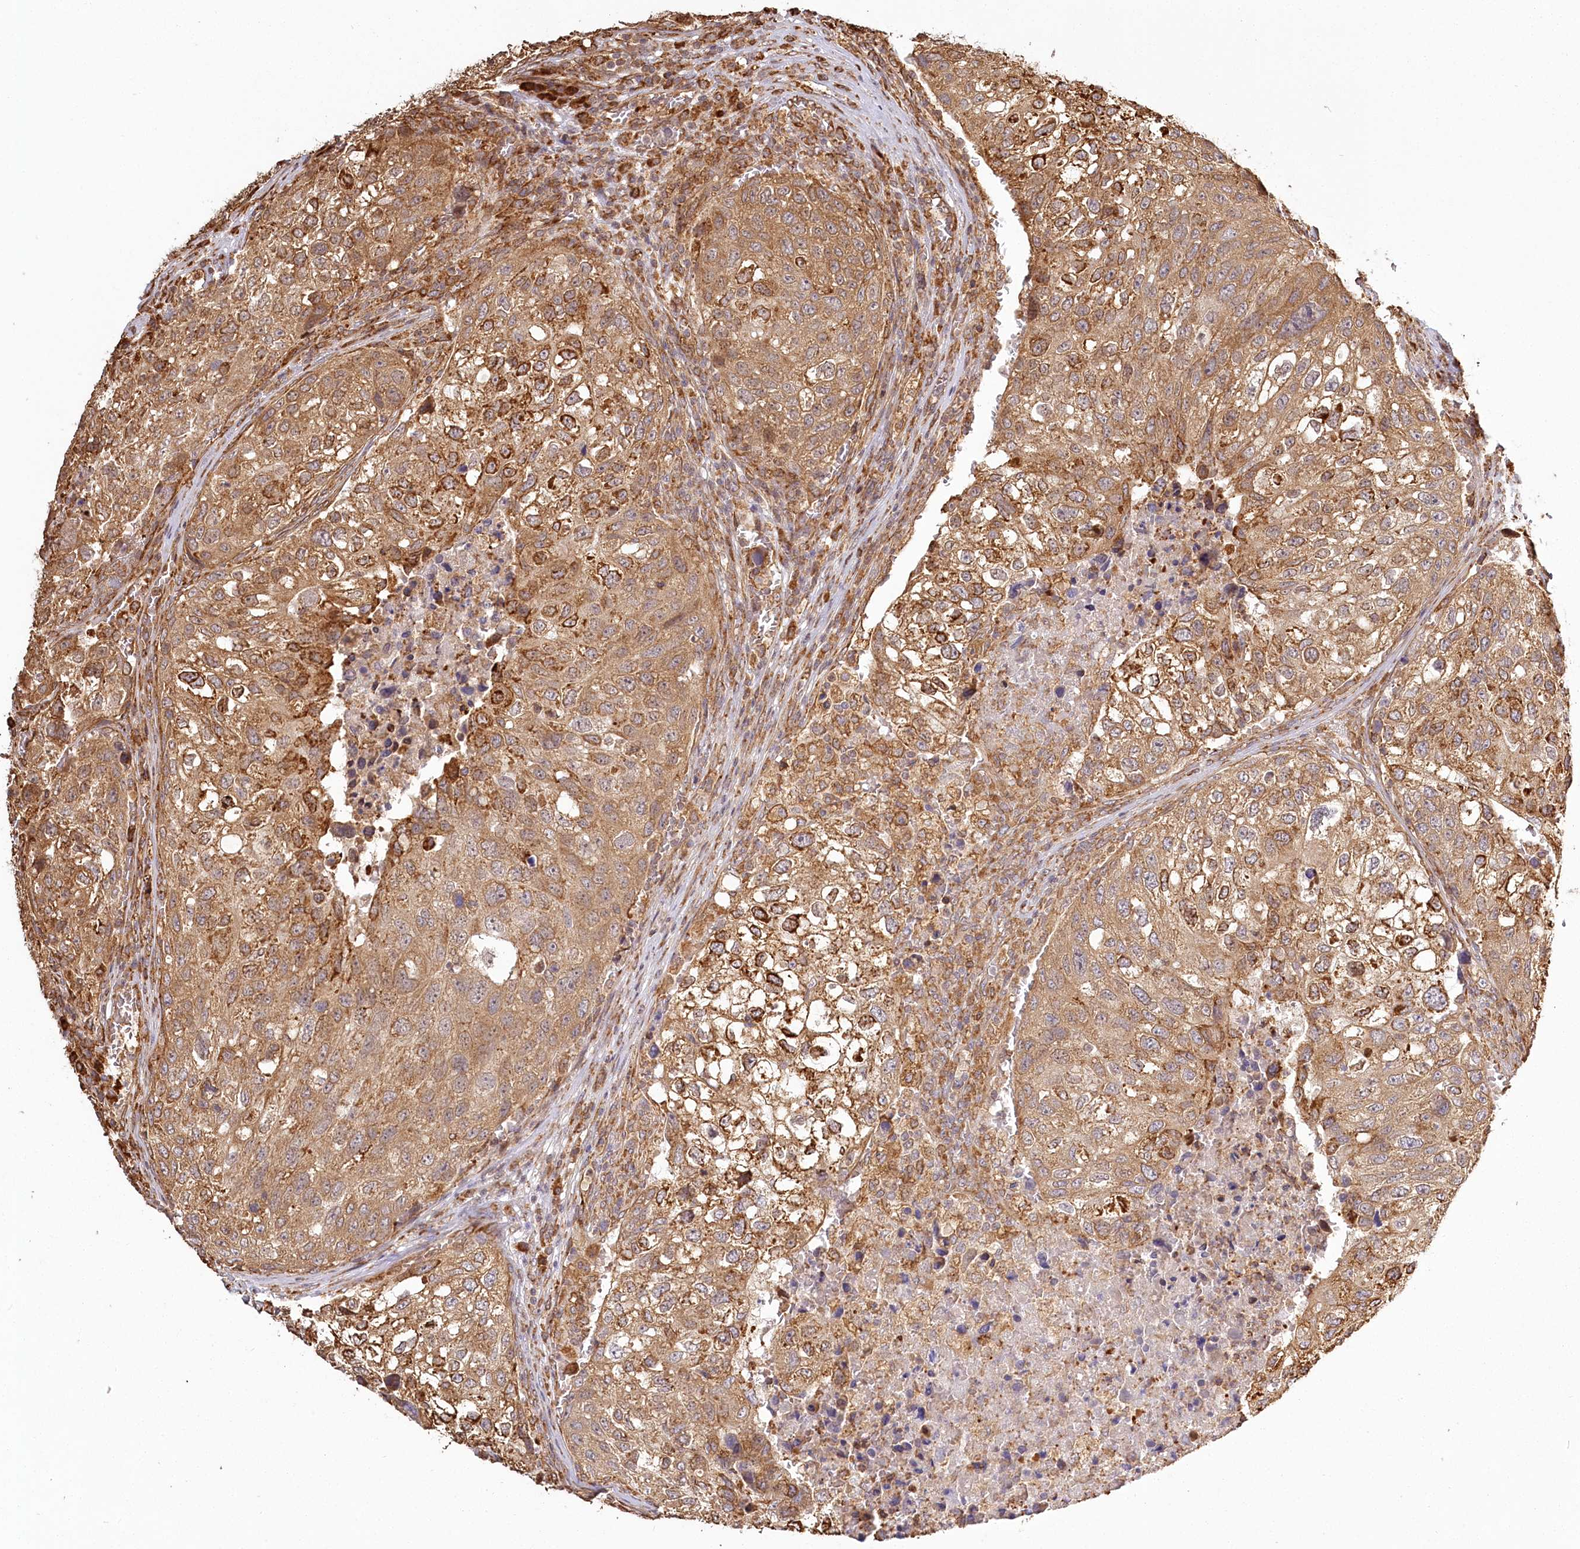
{"staining": {"intensity": "moderate", "quantity": ">75%", "location": "cytoplasmic/membranous"}, "tissue": "urothelial cancer", "cell_type": "Tumor cells", "image_type": "cancer", "snomed": [{"axis": "morphology", "description": "Urothelial carcinoma, High grade"}, {"axis": "topography", "description": "Lymph node"}, {"axis": "topography", "description": "Urinary bladder"}], "caption": "Immunohistochemistry micrograph of human urothelial cancer stained for a protein (brown), which reveals medium levels of moderate cytoplasmic/membranous expression in about >75% of tumor cells.", "gene": "FAM13A", "patient": {"sex": "male", "age": 51}}